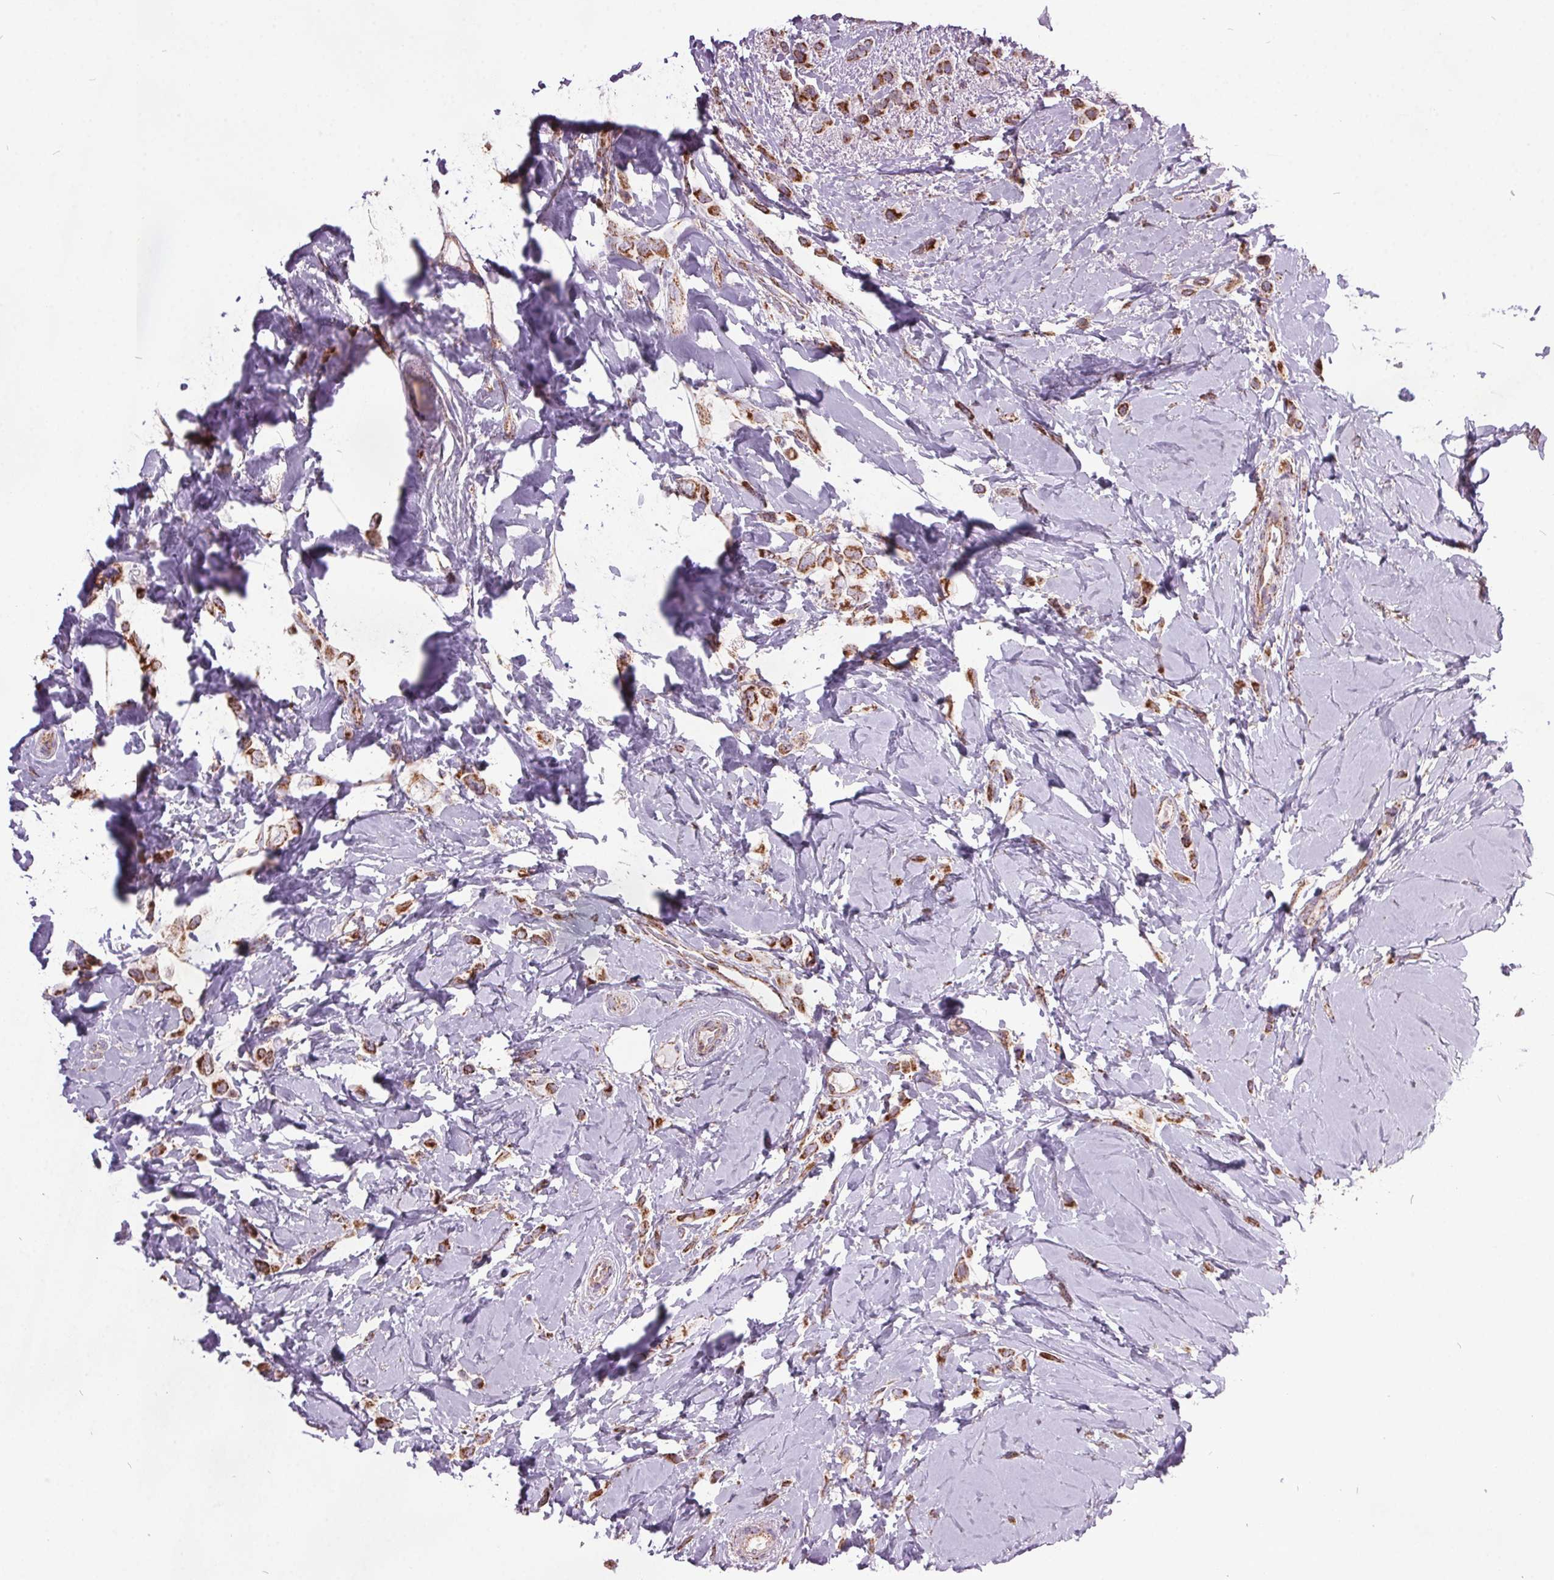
{"staining": {"intensity": "moderate", "quantity": ">75%", "location": "cytoplasmic/membranous"}, "tissue": "breast cancer", "cell_type": "Tumor cells", "image_type": "cancer", "snomed": [{"axis": "morphology", "description": "Lobular carcinoma"}, {"axis": "topography", "description": "Breast"}], "caption": "A high-resolution image shows IHC staining of lobular carcinoma (breast), which shows moderate cytoplasmic/membranous staining in about >75% of tumor cells.", "gene": "NDUFS6", "patient": {"sex": "female", "age": 66}}